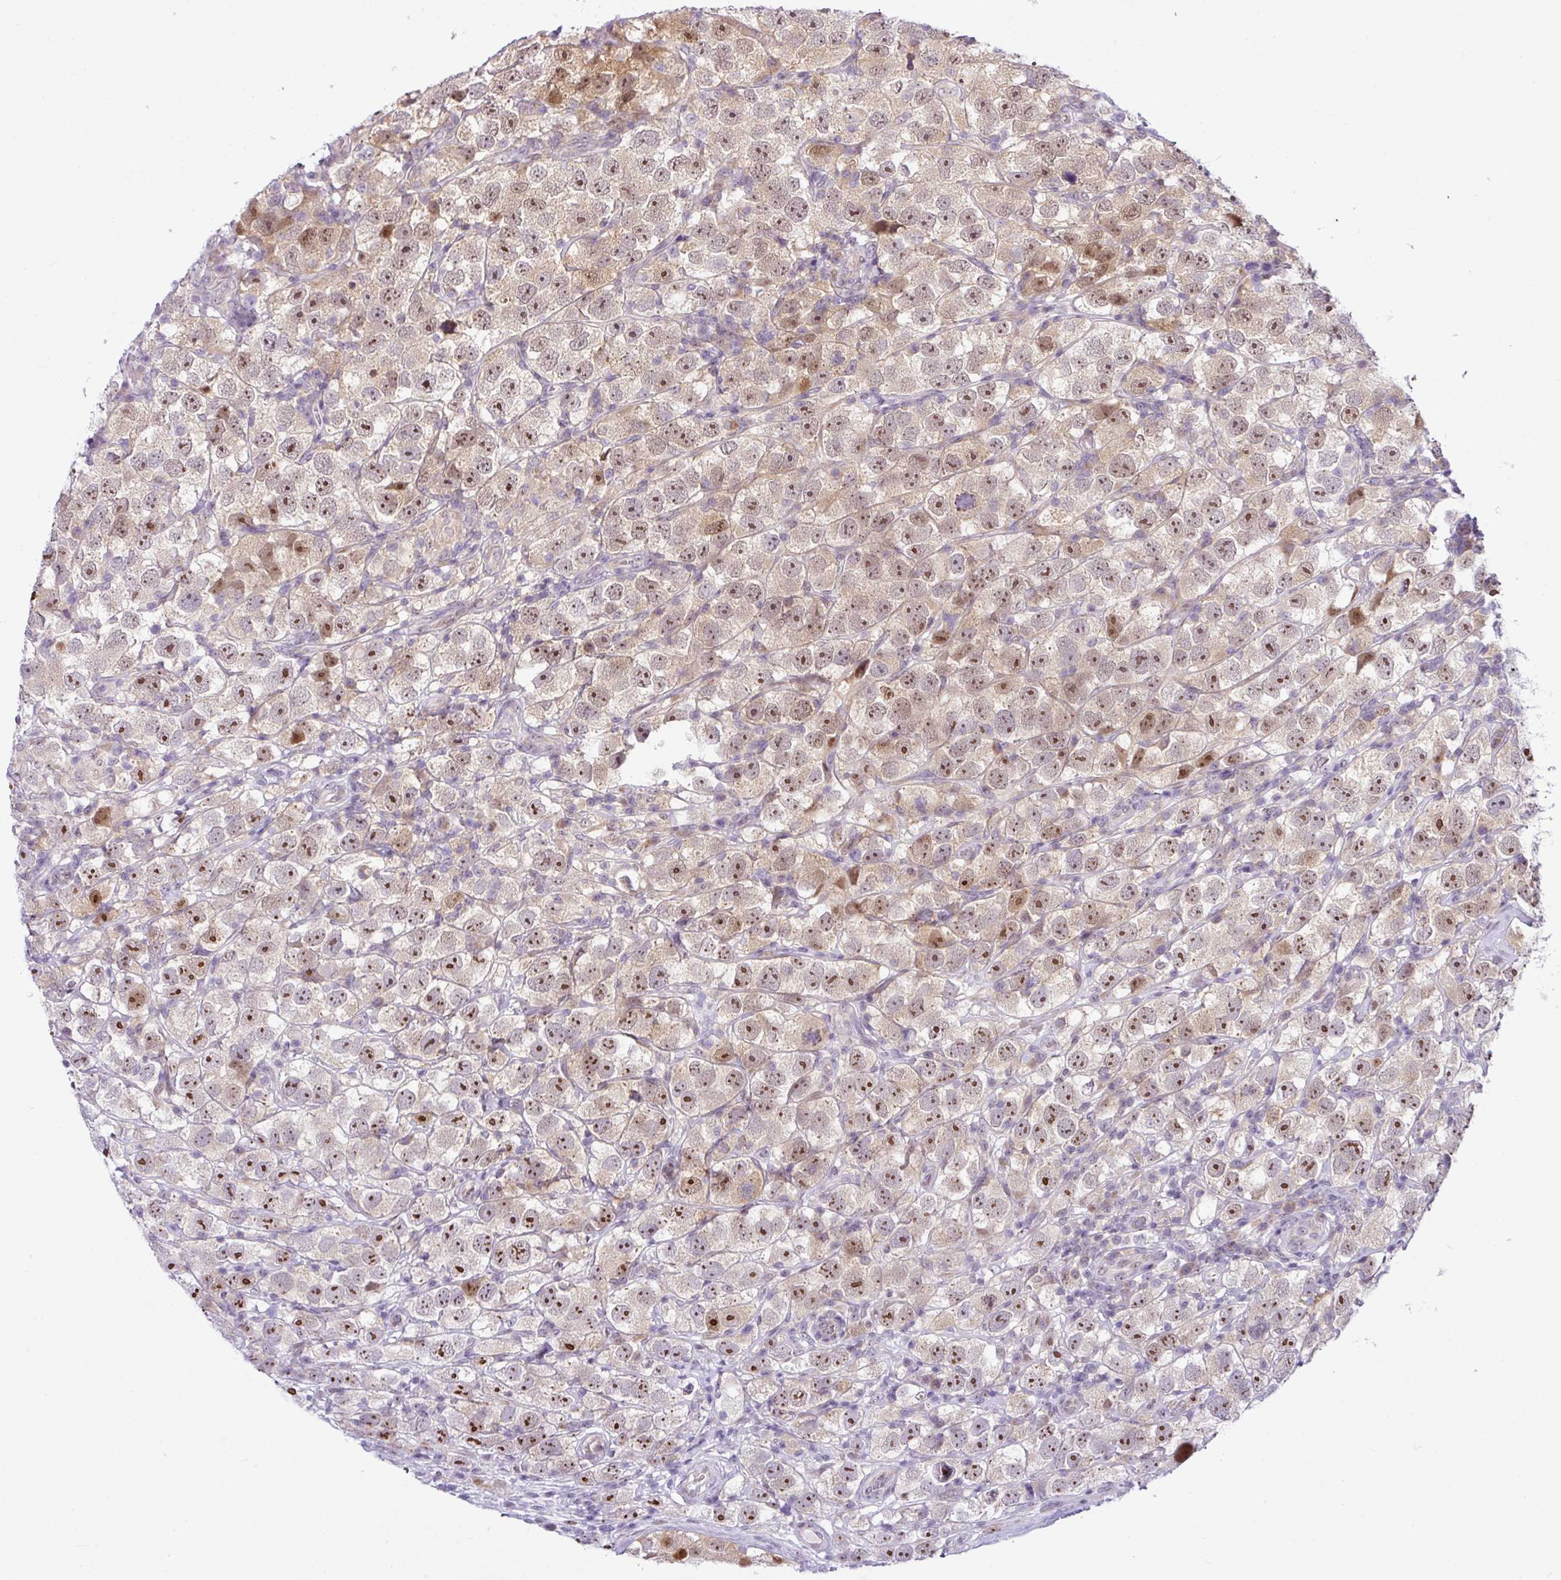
{"staining": {"intensity": "moderate", "quantity": "25%-75%", "location": "nuclear"}, "tissue": "testis cancer", "cell_type": "Tumor cells", "image_type": "cancer", "snomed": [{"axis": "morphology", "description": "Seminoma, NOS"}, {"axis": "topography", "description": "Testis"}], "caption": "Protein staining by IHC reveals moderate nuclear positivity in about 25%-75% of tumor cells in testis seminoma.", "gene": "NDUFB2", "patient": {"sex": "male", "age": 26}}